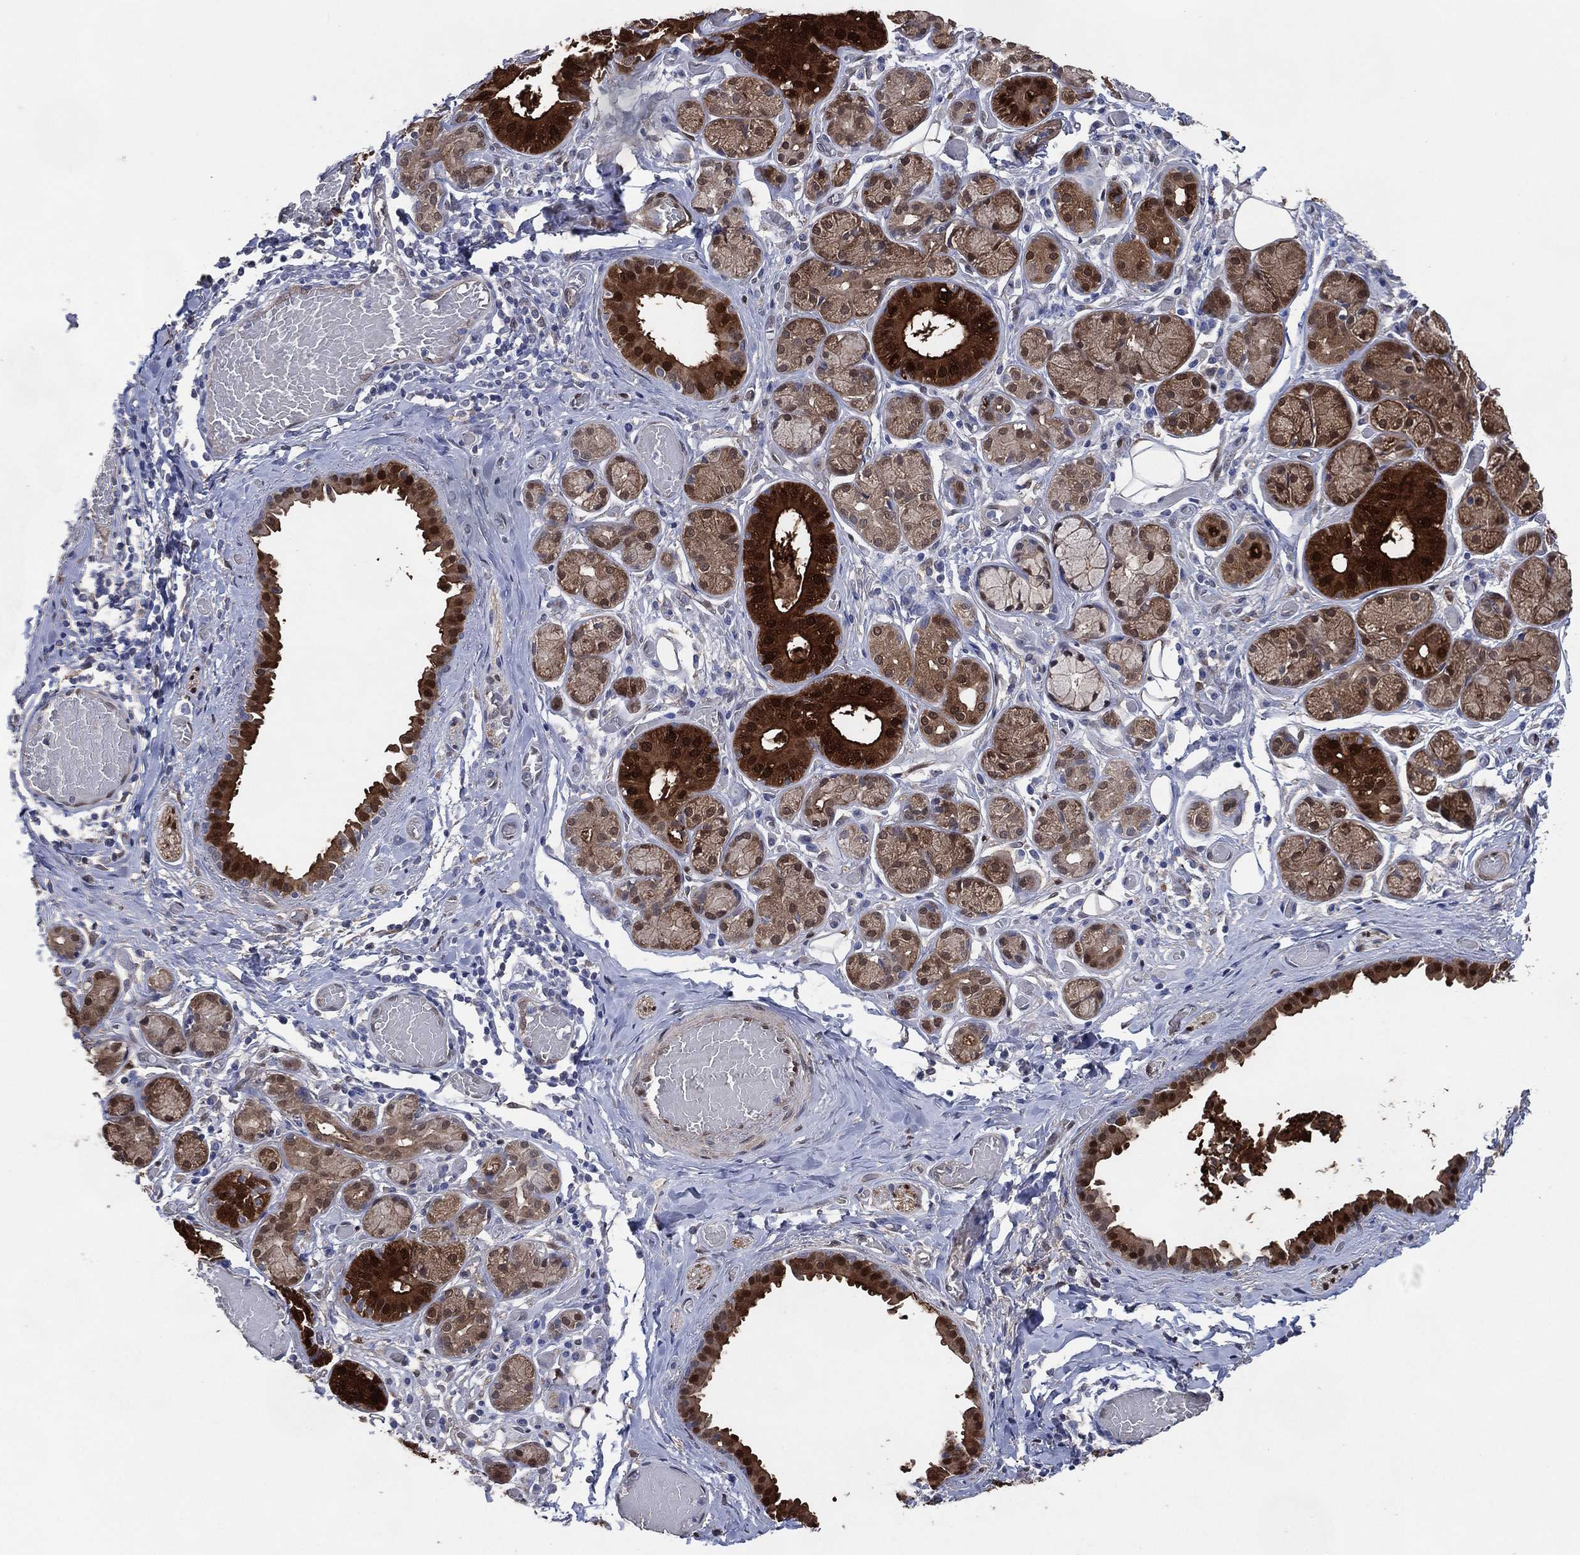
{"staining": {"intensity": "moderate", "quantity": "25%-75%", "location": "cytoplasmic/membranous,nuclear"}, "tissue": "salivary gland", "cell_type": "Glandular cells", "image_type": "normal", "snomed": [{"axis": "morphology", "description": "Normal tissue, NOS"}, {"axis": "topography", "description": "Salivary gland"}, {"axis": "topography", "description": "Peripheral nerve tissue"}], "caption": "Moderate cytoplasmic/membranous,nuclear expression for a protein is seen in approximately 25%-75% of glandular cells of benign salivary gland using immunohistochemistry.", "gene": "AK1", "patient": {"sex": "male", "age": 71}}